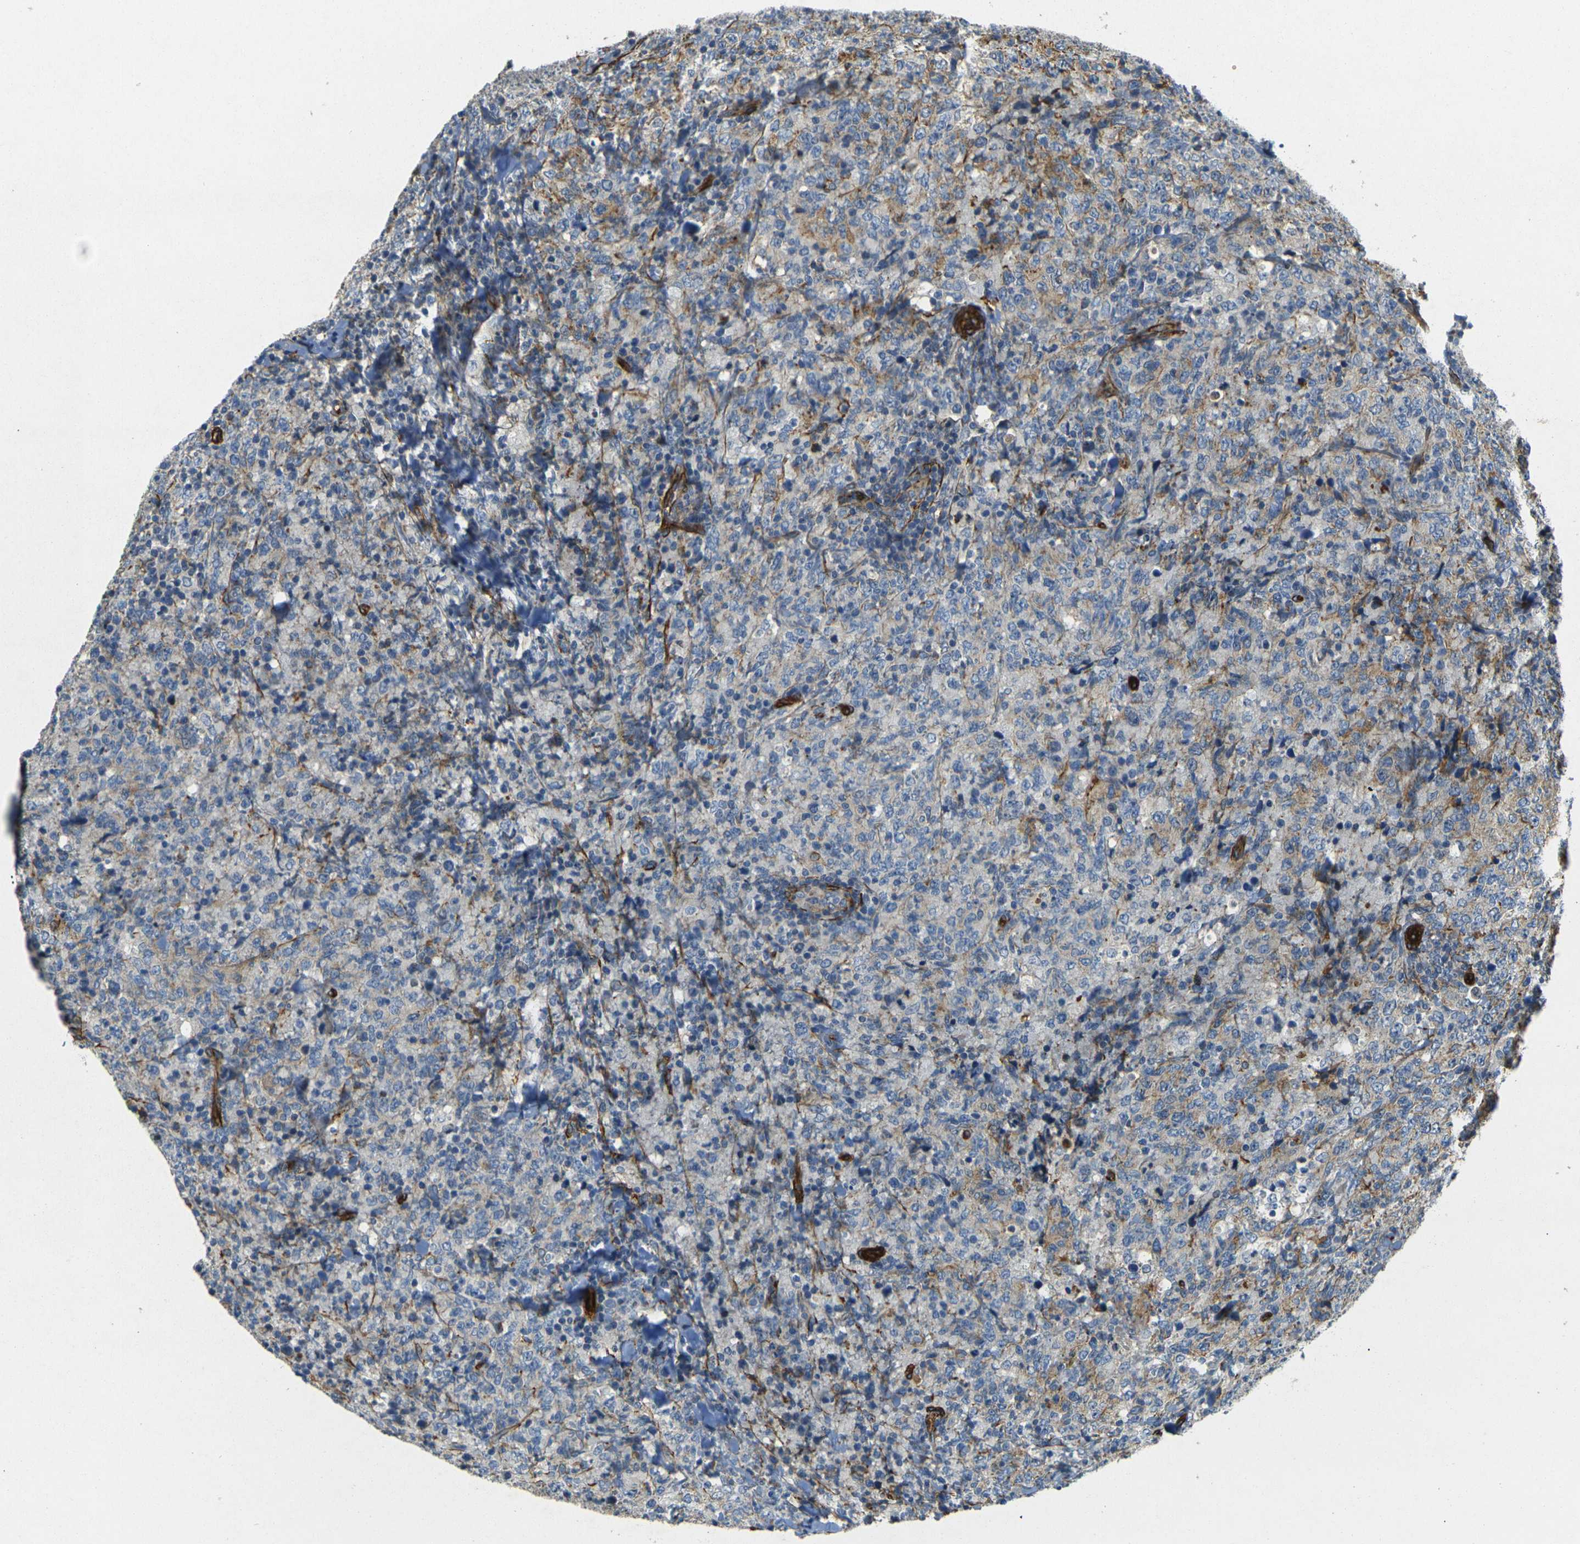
{"staining": {"intensity": "weak", "quantity": "<25%", "location": "cytoplasmic/membranous"}, "tissue": "lymphoma", "cell_type": "Tumor cells", "image_type": "cancer", "snomed": [{"axis": "morphology", "description": "Malignant lymphoma, non-Hodgkin's type, High grade"}, {"axis": "topography", "description": "Tonsil"}], "caption": "This is an IHC histopathology image of human malignant lymphoma, non-Hodgkin's type (high-grade). There is no expression in tumor cells.", "gene": "EPHA7", "patient": {"sex": "female", "age": 36}}